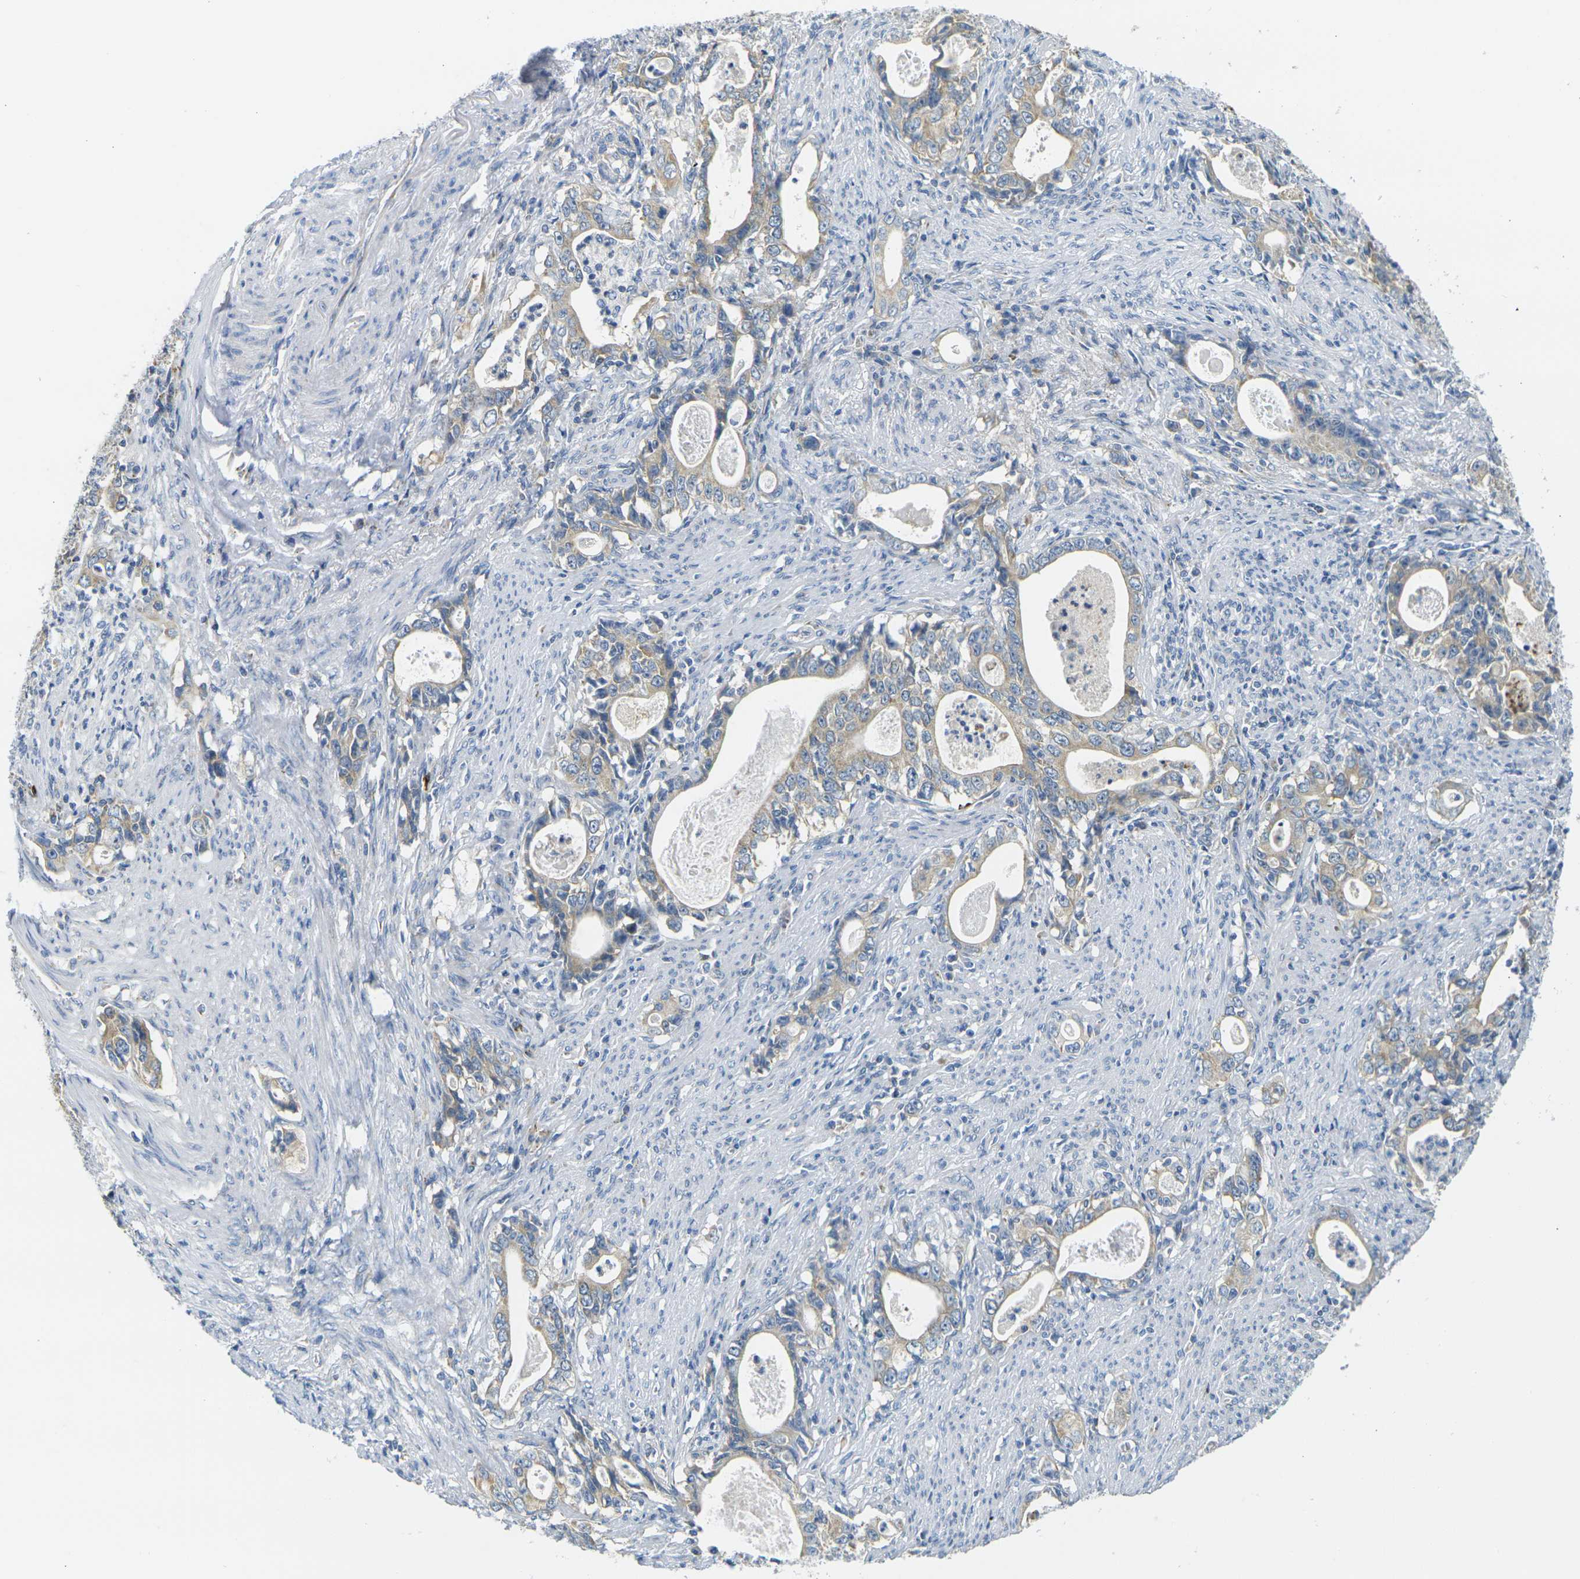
{"staining": {"intensity": "weak", "quantity": ">75%", "location": "cytoplasmic/membranous"}, "tissue": "stomach cancer", "cell_type": "Tumor cells", "image_type": "cancer", "snomed": [{"axis": "morphology", "description": "Adenocarcinoma, NOS"}, {"axis": "topography", "description": "Stomach, lower"}], "caption": "The immunohistochemical stain labels weak cytoplasmic/membranous staining in tumor cells of stomach cancer (adenocarcinoma) tissue.", "gene": "PARD6B", "patient": {"sex": "female", "age": 72}}